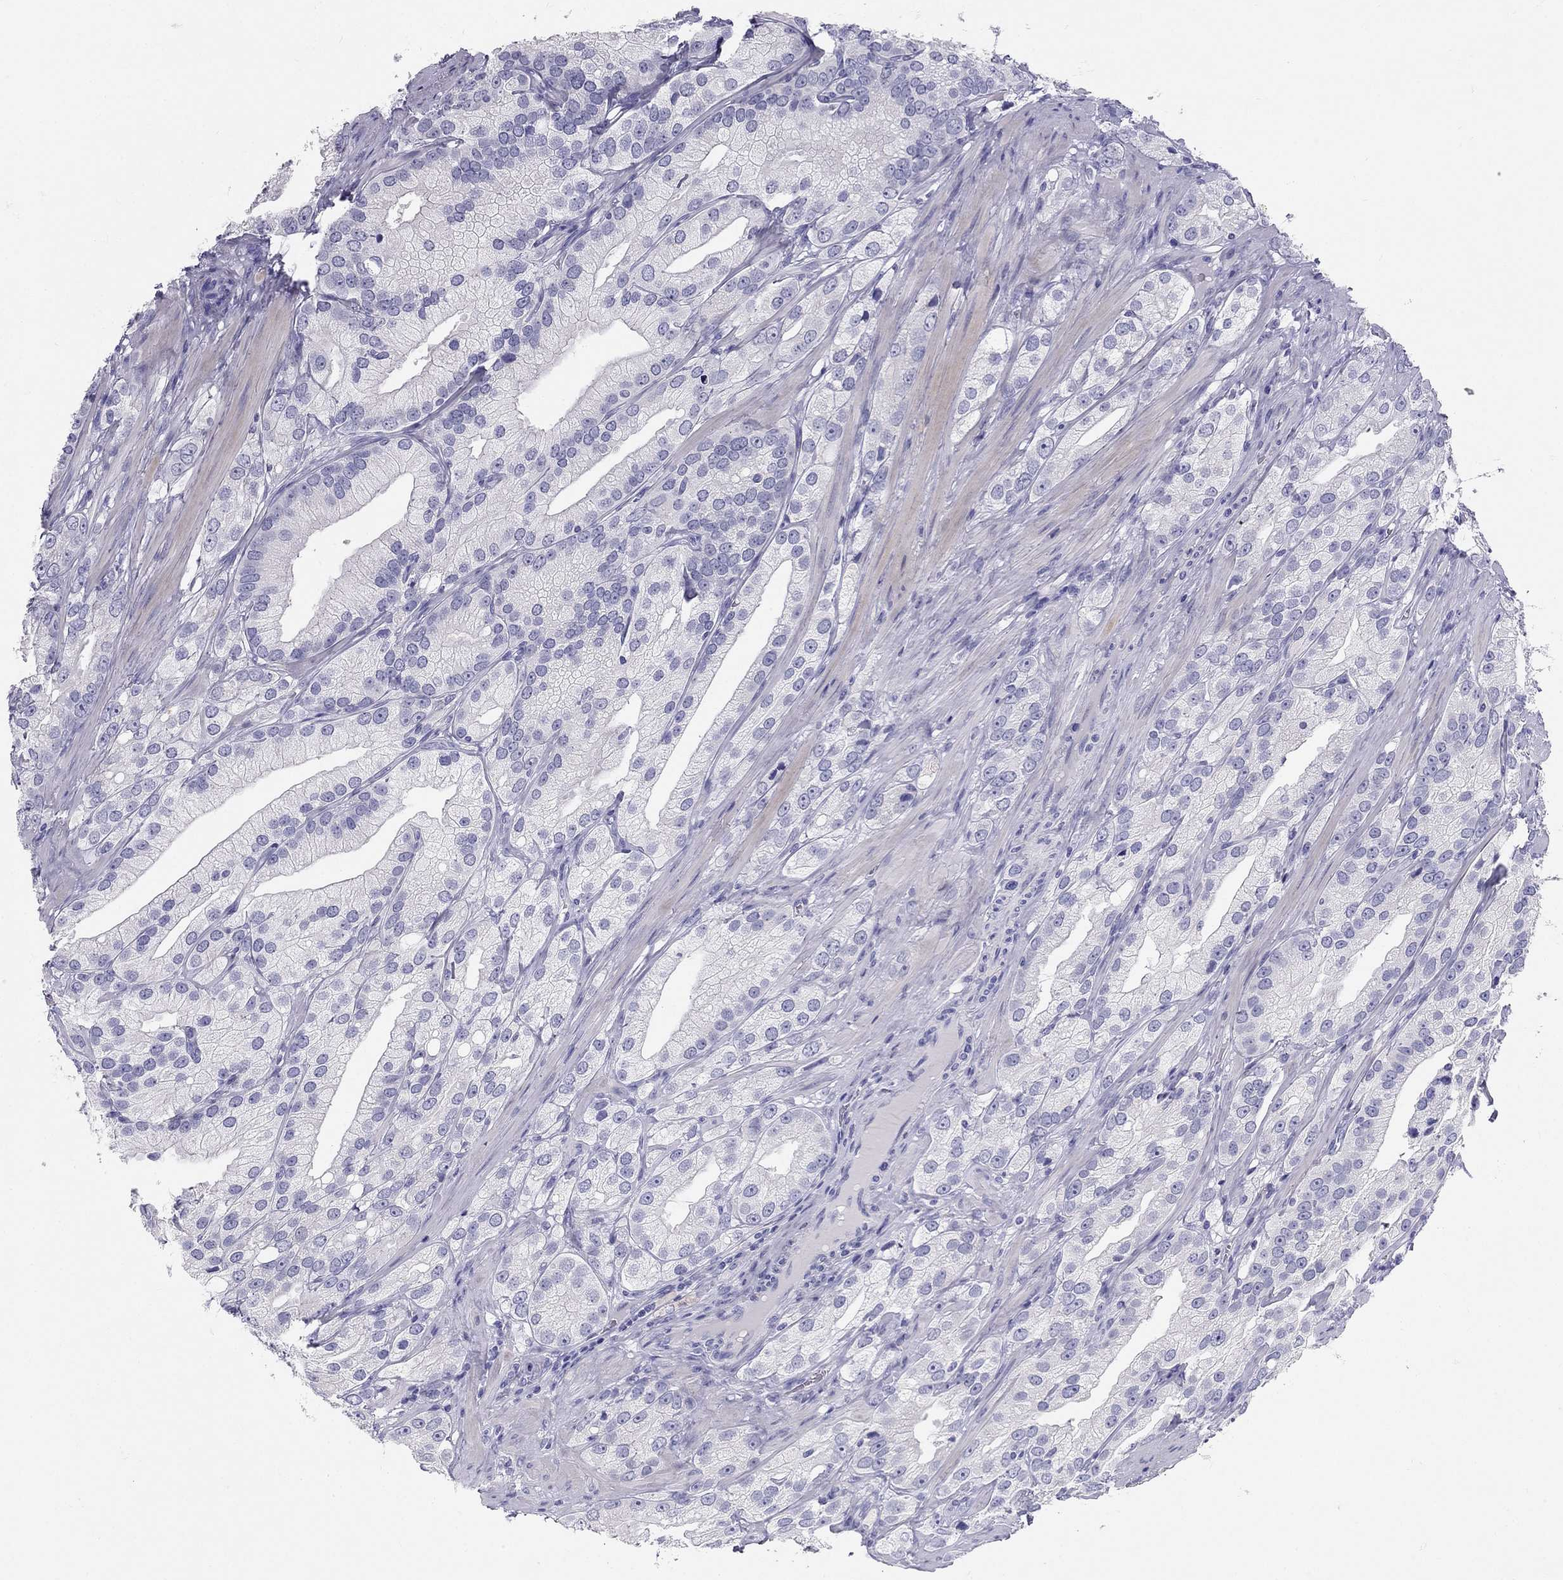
{"staining": {"intensity": "negative", "quantity": "none", "location": "none"}, "tissue": "prostate cancer", "cell_type": "Tumor cells", "image_type": "cancer", "snomed": [{"axis": "morphology", "description": "Adenocarcinoma, High grade"}, {"axis": "topography", "description": "Prostate and seminal vesicle, NOS"}], "caption": "Tumor cells are negative for protein expression in human prostate cancer.", "gene": "RFLNA", "patient": {"sex": "male", "age": 62}}